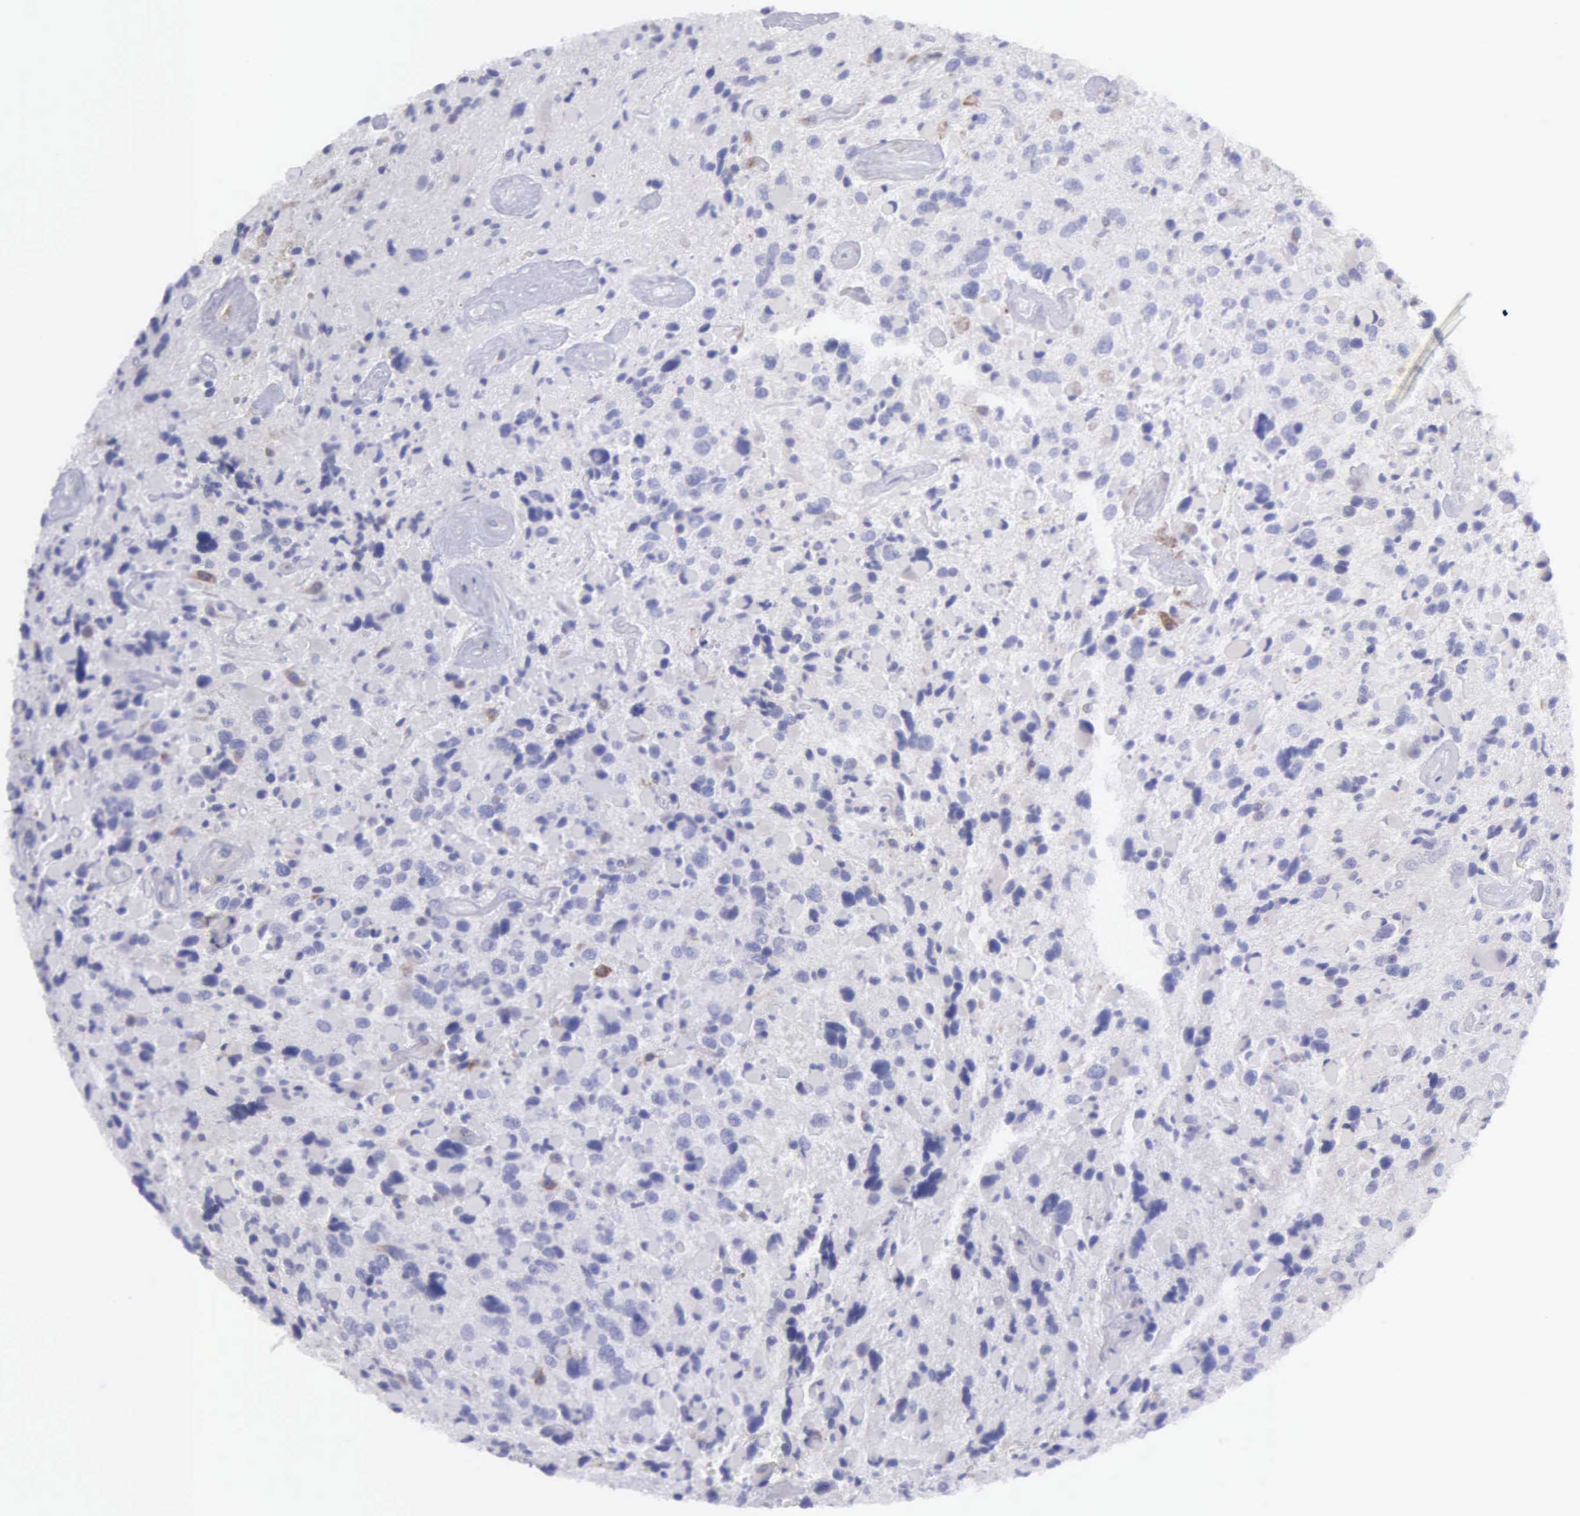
{"staining": {"intensity": "negative", "quantity": "none", "location": "none"}, "tissue": "glioma", "cell_type": "Tumor cells", "image_type": "cancer", "snomed": [{"axis": "morphology", "description": "Glioma, malignant, High grade"}, {"axis": "topography", "description": "Brain"}], "caption": "High magnification brightfield microscopy of glioma stained with DAB (brown) and counterstained with hematoxylin (blue): tumor cells show no significant staining. (Brightfield microscopy of DAB (3,3'-diaminobenzidine) IHC at high magnification).", "gene": "TYRP1", "patient": {"sex": "female", "age": 37}}